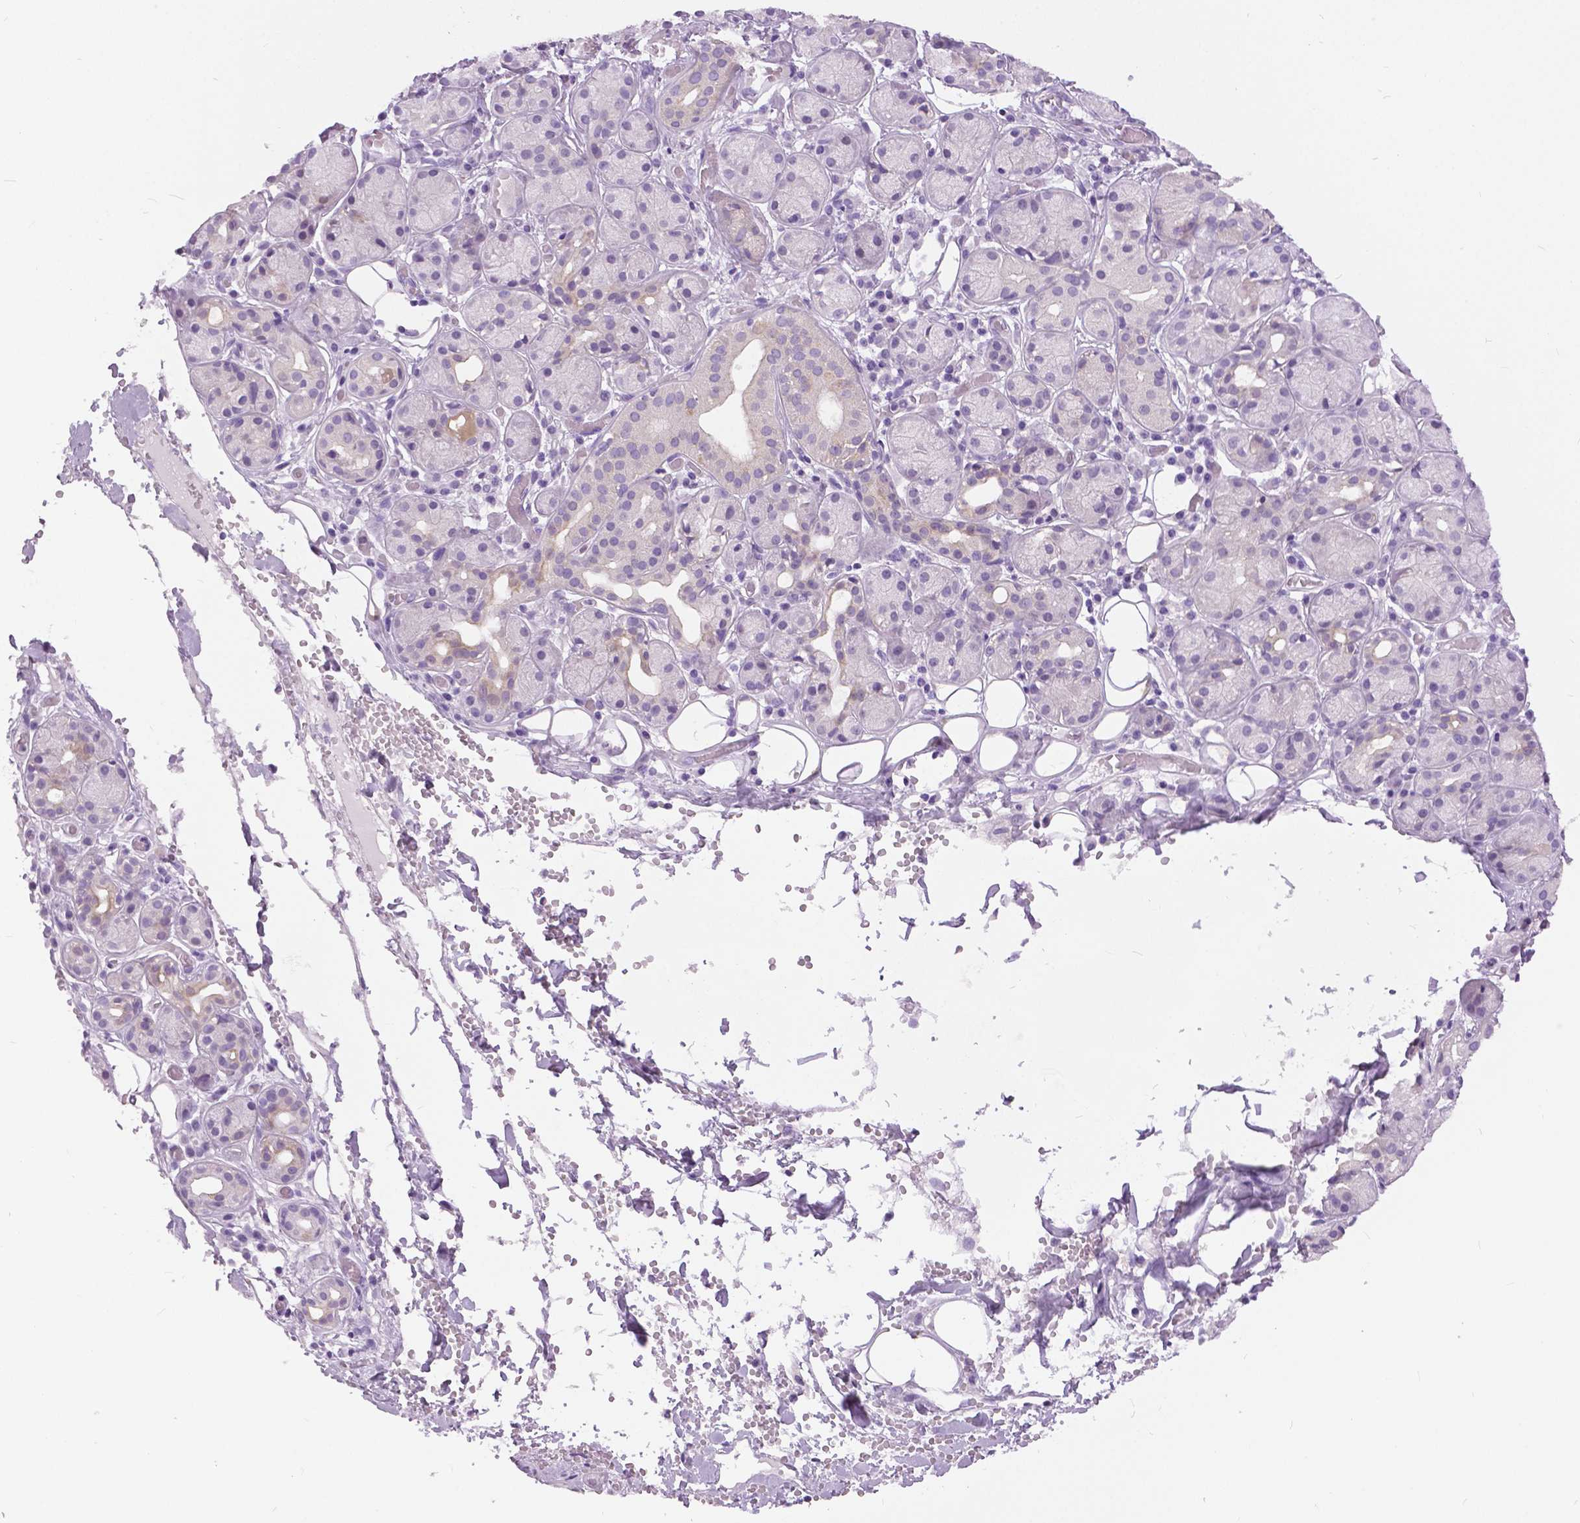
{"staining": {"intensity": "negative", "quantity": "none", "location": "none"}, "tissue": "salivary gland", "cell_type": "Glandular cells", "image_type": "normal", "snomed": [{"axis": "morphology", "description": "Normal tissue, NOS"}, {"axis": "topography", "description": "Salivary gland"}, {"axis": "topography", "description": "Peripheral nerve tissue"}], "caption": "Immunohistochemistry (IHC) histopathology image of normal human salivary gland stained for a protein (brown), which exhibits no staining in glandular cells.", "gene": "TP53TG5", "patient": {"sex": "male", "age": 71}}